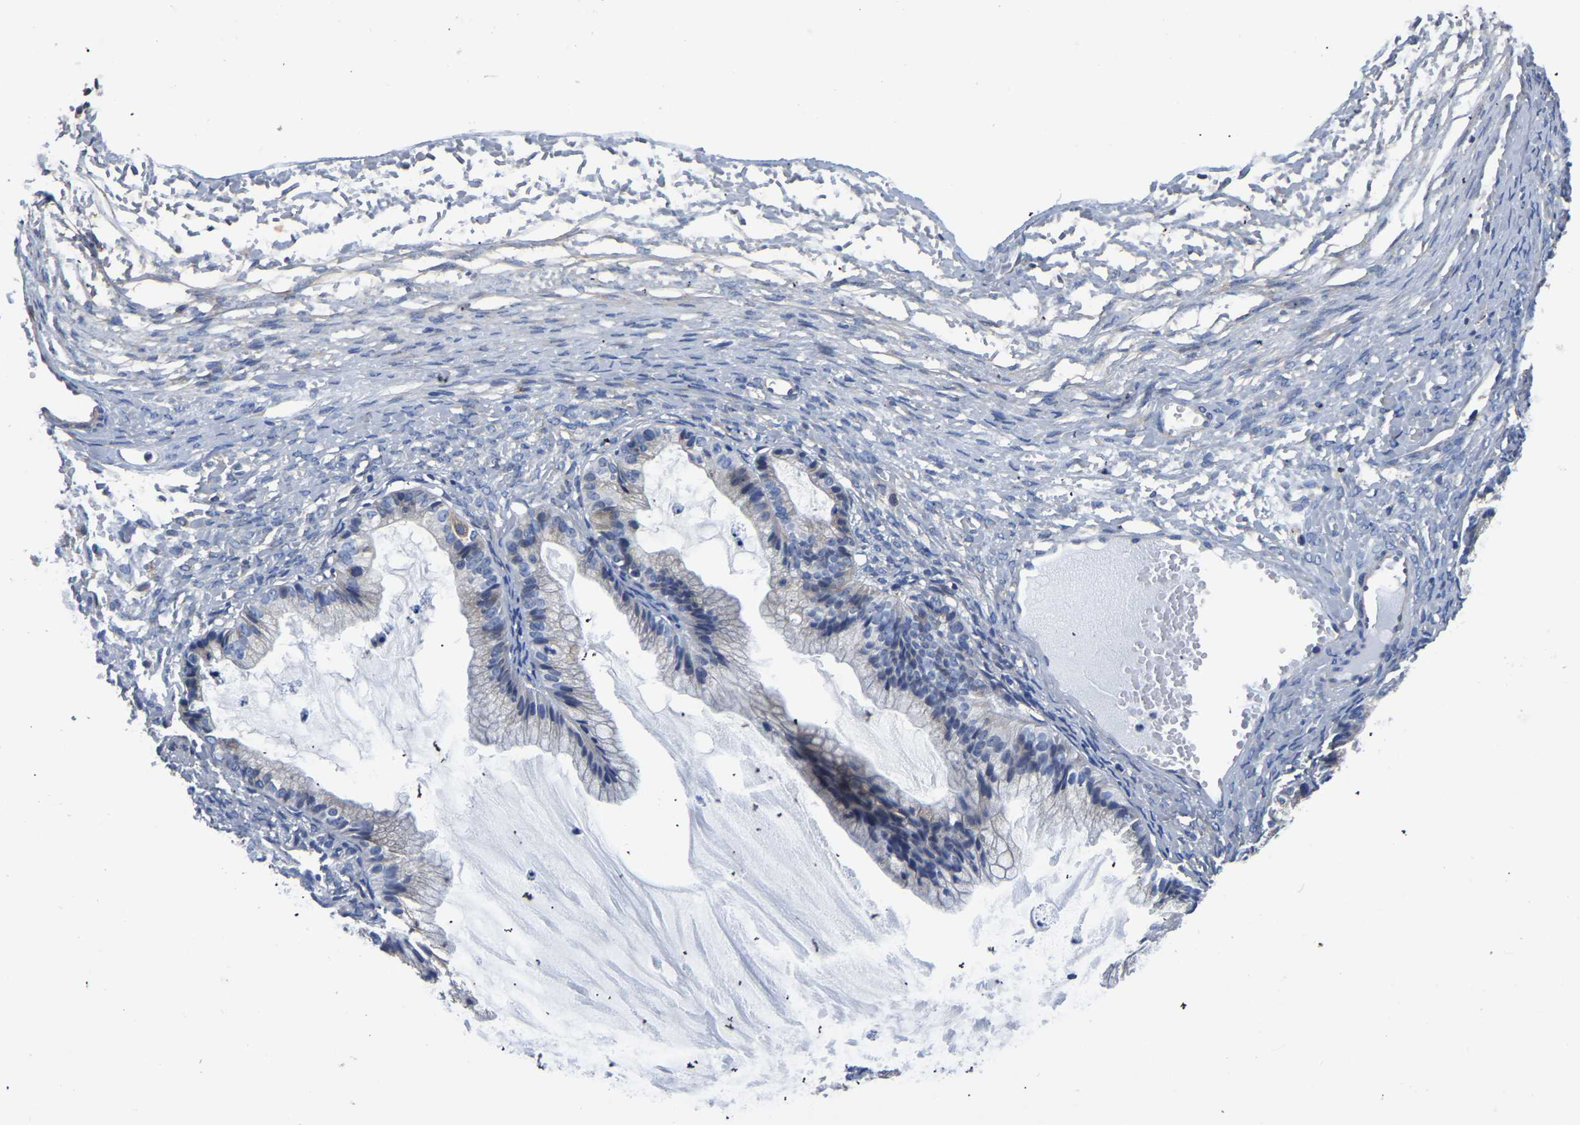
{"staining": {"intensity": "negative", "quantity": "none", "location": "none"}, "tissue": "ovarian cancer", "cell_type": "Tumor cells", "image_type": "cancer", "snomed": [{"axis": "morphology", "description": "Cystadenocarcinoma, mucinous, NOS"}, {"axis": "topography", "description": "Ovary"}], "caption": "Image shows no significant protein expression in tumor cells of ovarian mucinous cystadenocarcinoma. Brightfield microscopy of IHC stained with DAB (brown) and hematoxylin (blue), captured at high magnification.", "gene": "PDLIM7", "patient": {"sex": "female", "age": 57}}